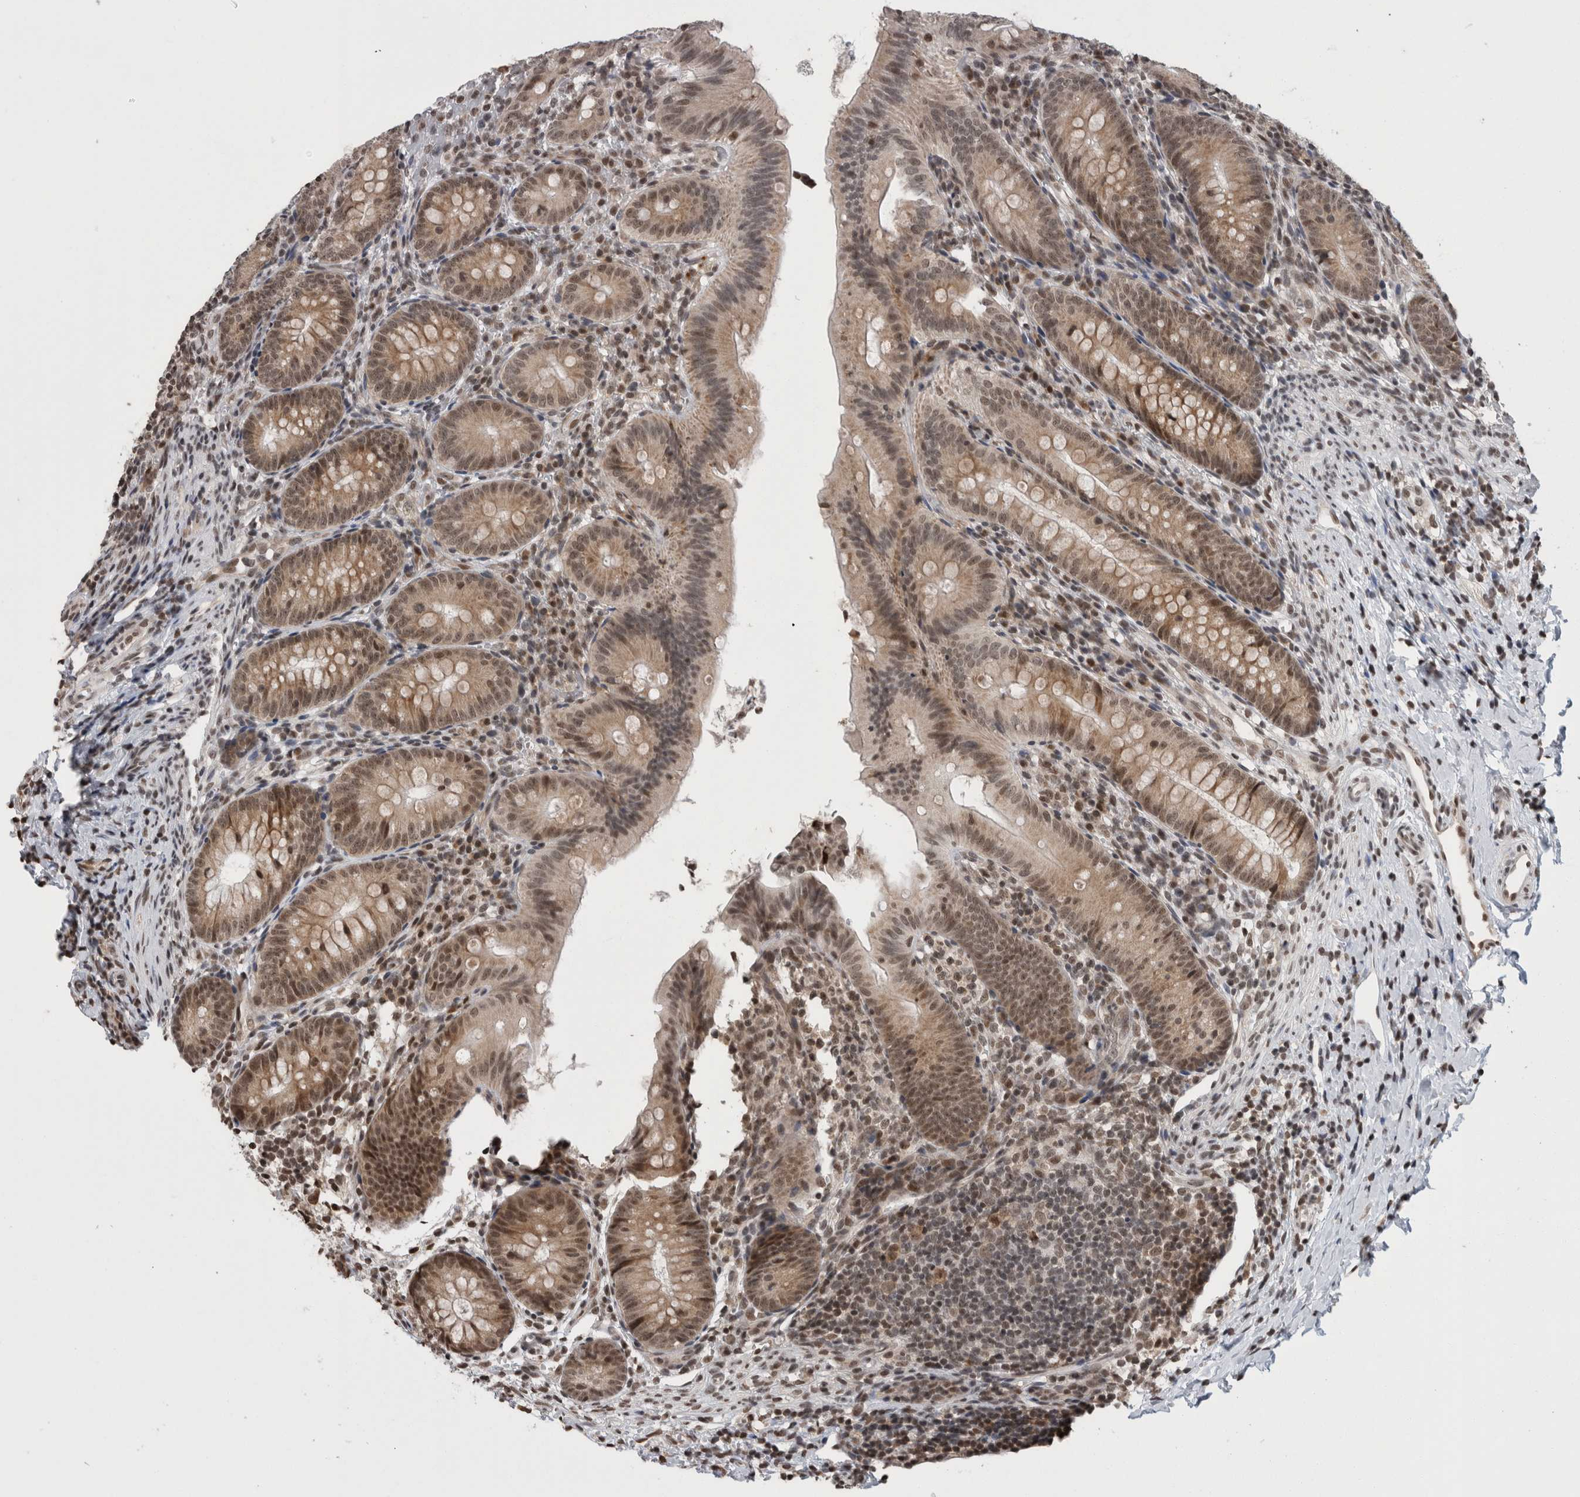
{"staining": {"intensity": "moderate", "quantity": ">75%", "location": "cytoplasmic/membranous,nuclear"}, "tissue": "appendix", "cell_type": "Glandular cells", "image_type": "normal", "snomed": [{"axis": "morphology", "description": "Normal tissue, NOS"}, {"axis": "topography", "description": "Appendix"}], "caption": "The photomicrograph reveals staining of normal appendix, revealing moderate cytoplasmic/membranous,nuclear protein positivity (brown color) within glandular cells.", "gene": "ZBTB11", "patient": {"sex": "male", "age": 1}}